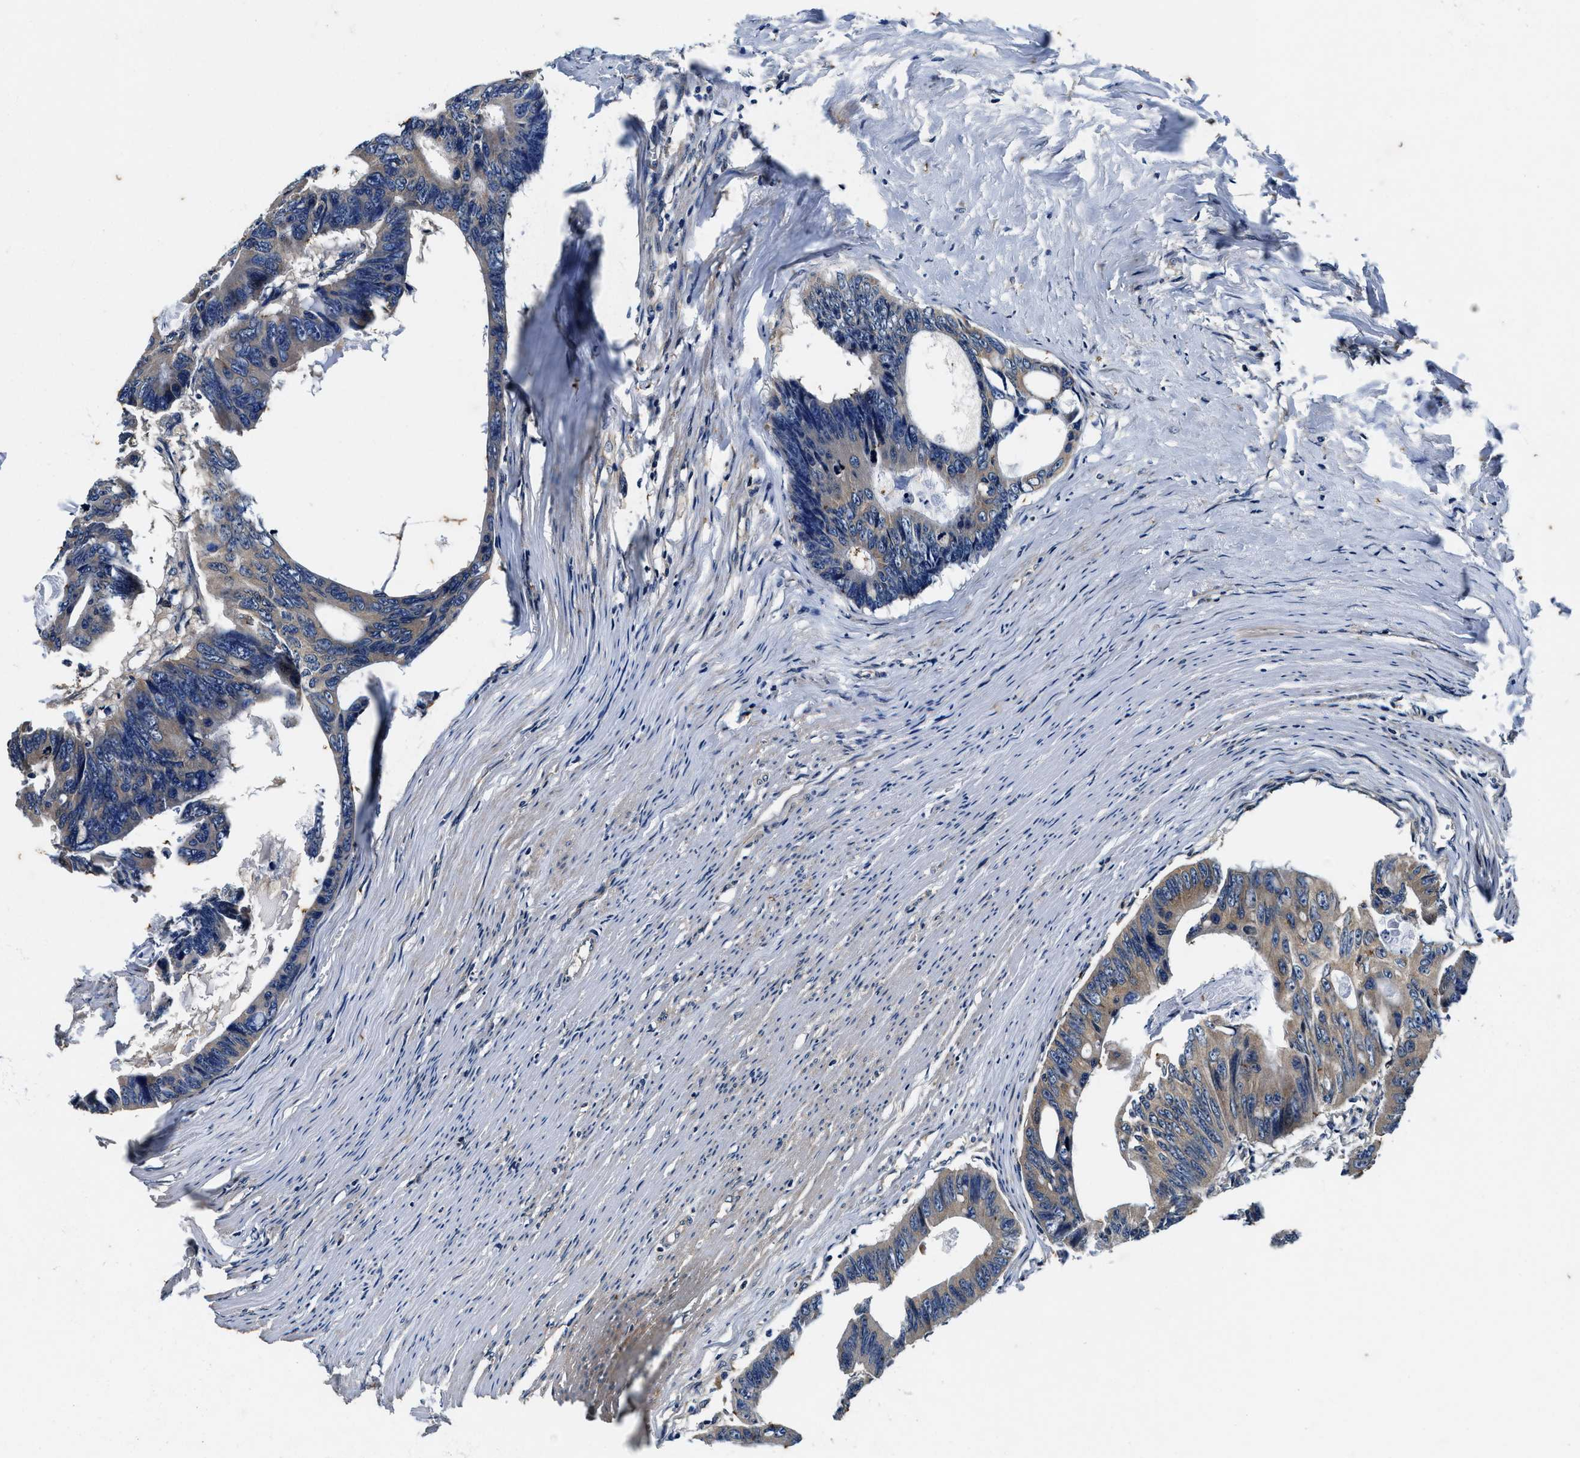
{"staining": {"intensity": "weak", "quantity": "25%-75%", "location": "cytoplasmic/membranous"}, "tissue": "colorectal cancer", "cell_type": "Tumor cells", "image_type": "cancer", "snomed": [{"axis": "morphology", "description": "Adenocarcinoma, NOS"}, {"axis": "topography", "description": "Colon"}], "caption": "The image displays a brown stain indicating the presence of a protein in the cytoplasmic/membranous of tumor cells in colorectal adenocarcinoma. (DAB (3,3'-diaminobenzidine) = brown stain, brightfield microscopy at high magnification).", "gene": "PI4KB", "patient": {"sex": "female", "age": 55}}